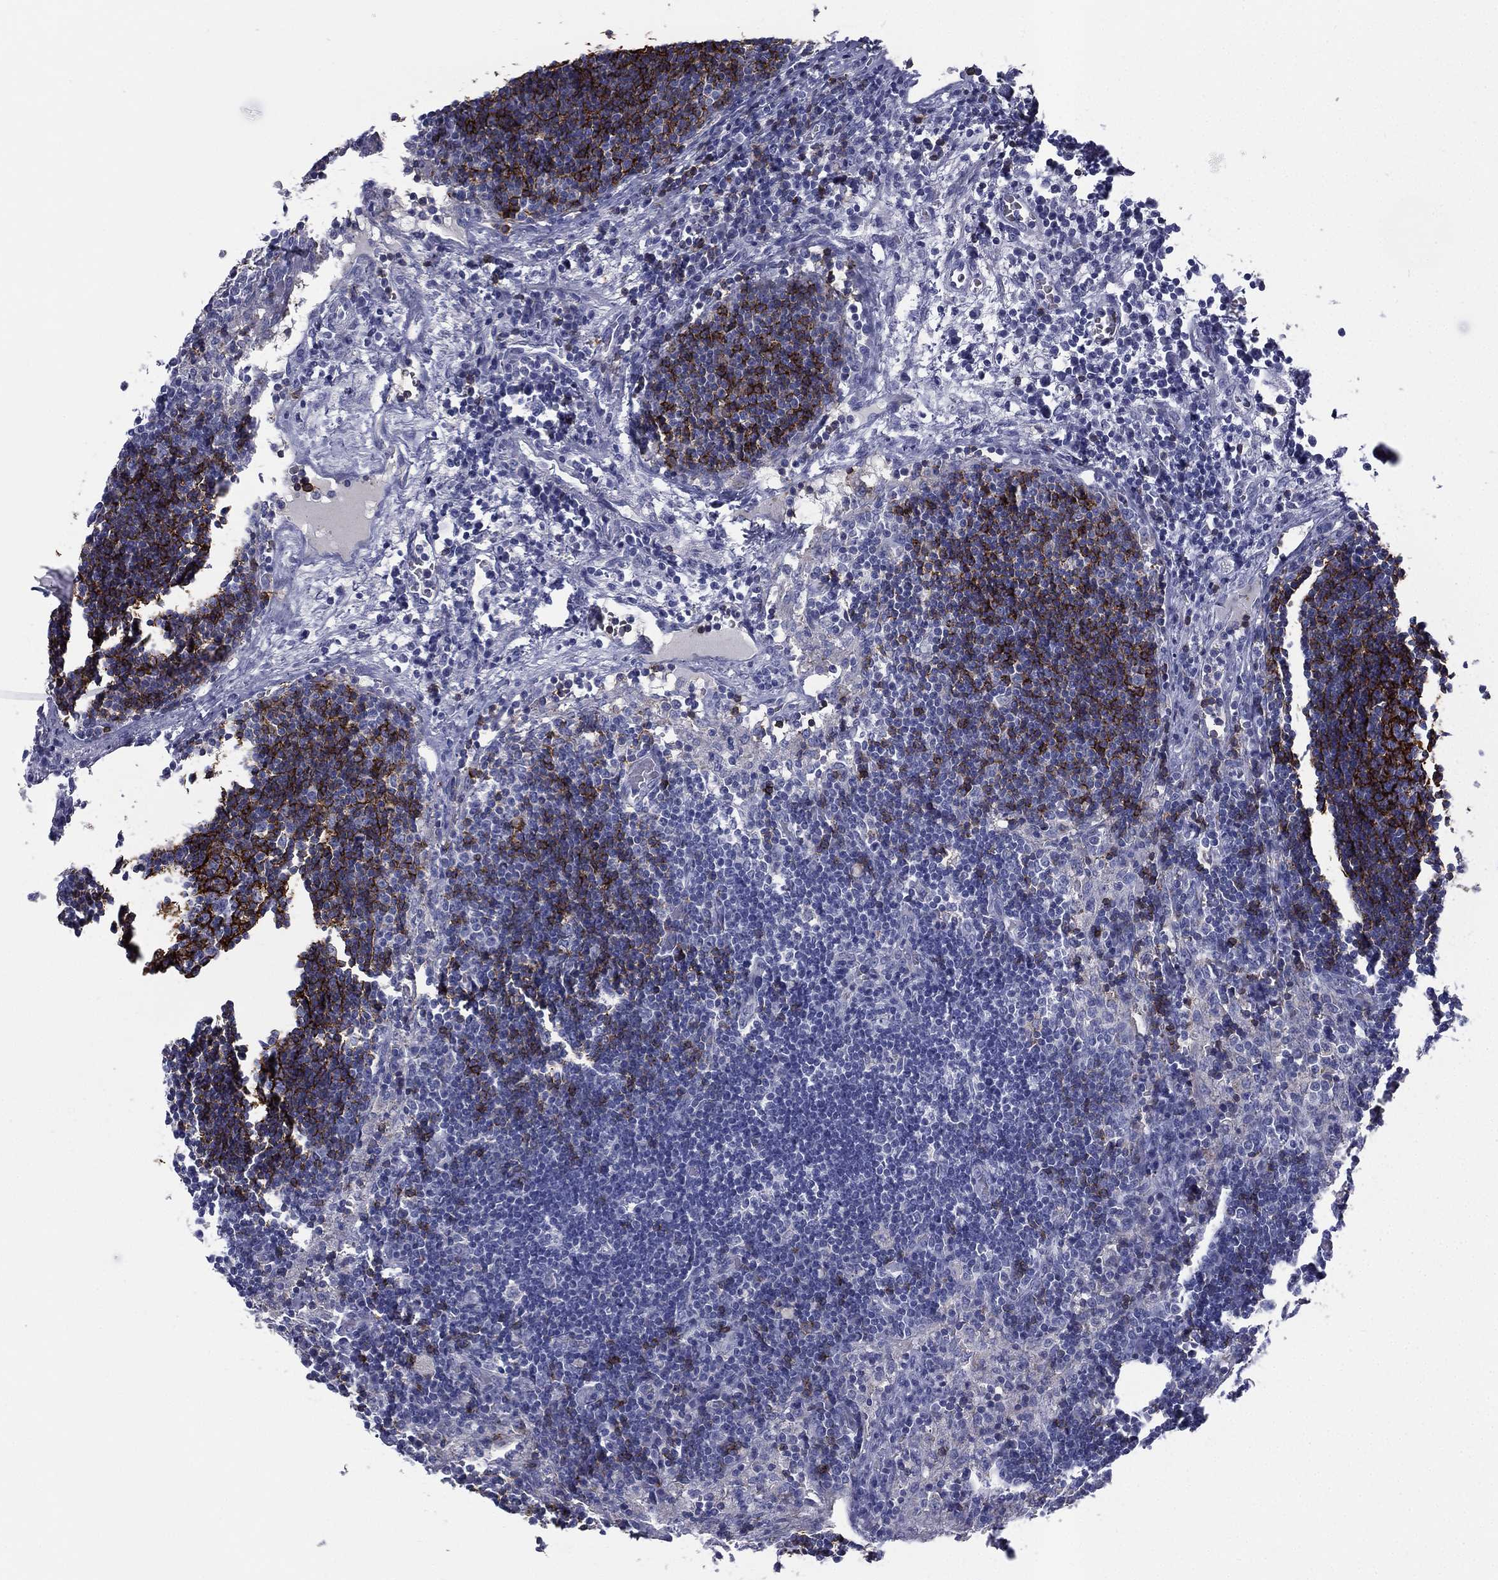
{"staining": {"intensity": "strong", "quantity": "25%-75%", "location": "cytoplasmic/membranous"}, "tissue": "lymph node", "cell_type": "Germinal center cells", "image_type": "normal", "snomed": [{"axis": "morphology", "description": "Normal tissue, NOS"}, {"axis": "topography", "description": "Lymph node"}], "caption": "A brown stain labels strong cytoplasmic/membranous staining of a protein in germinal center cells of unremarkable human lymph node. Using DAB (3,3'-diaminobenzidine) (brown) and hematoxylin (blue) stains, captured at high magnification using brightfield microscopy.", "gene": "FCER2", "patient": {"sex": "male", "age": 63}}